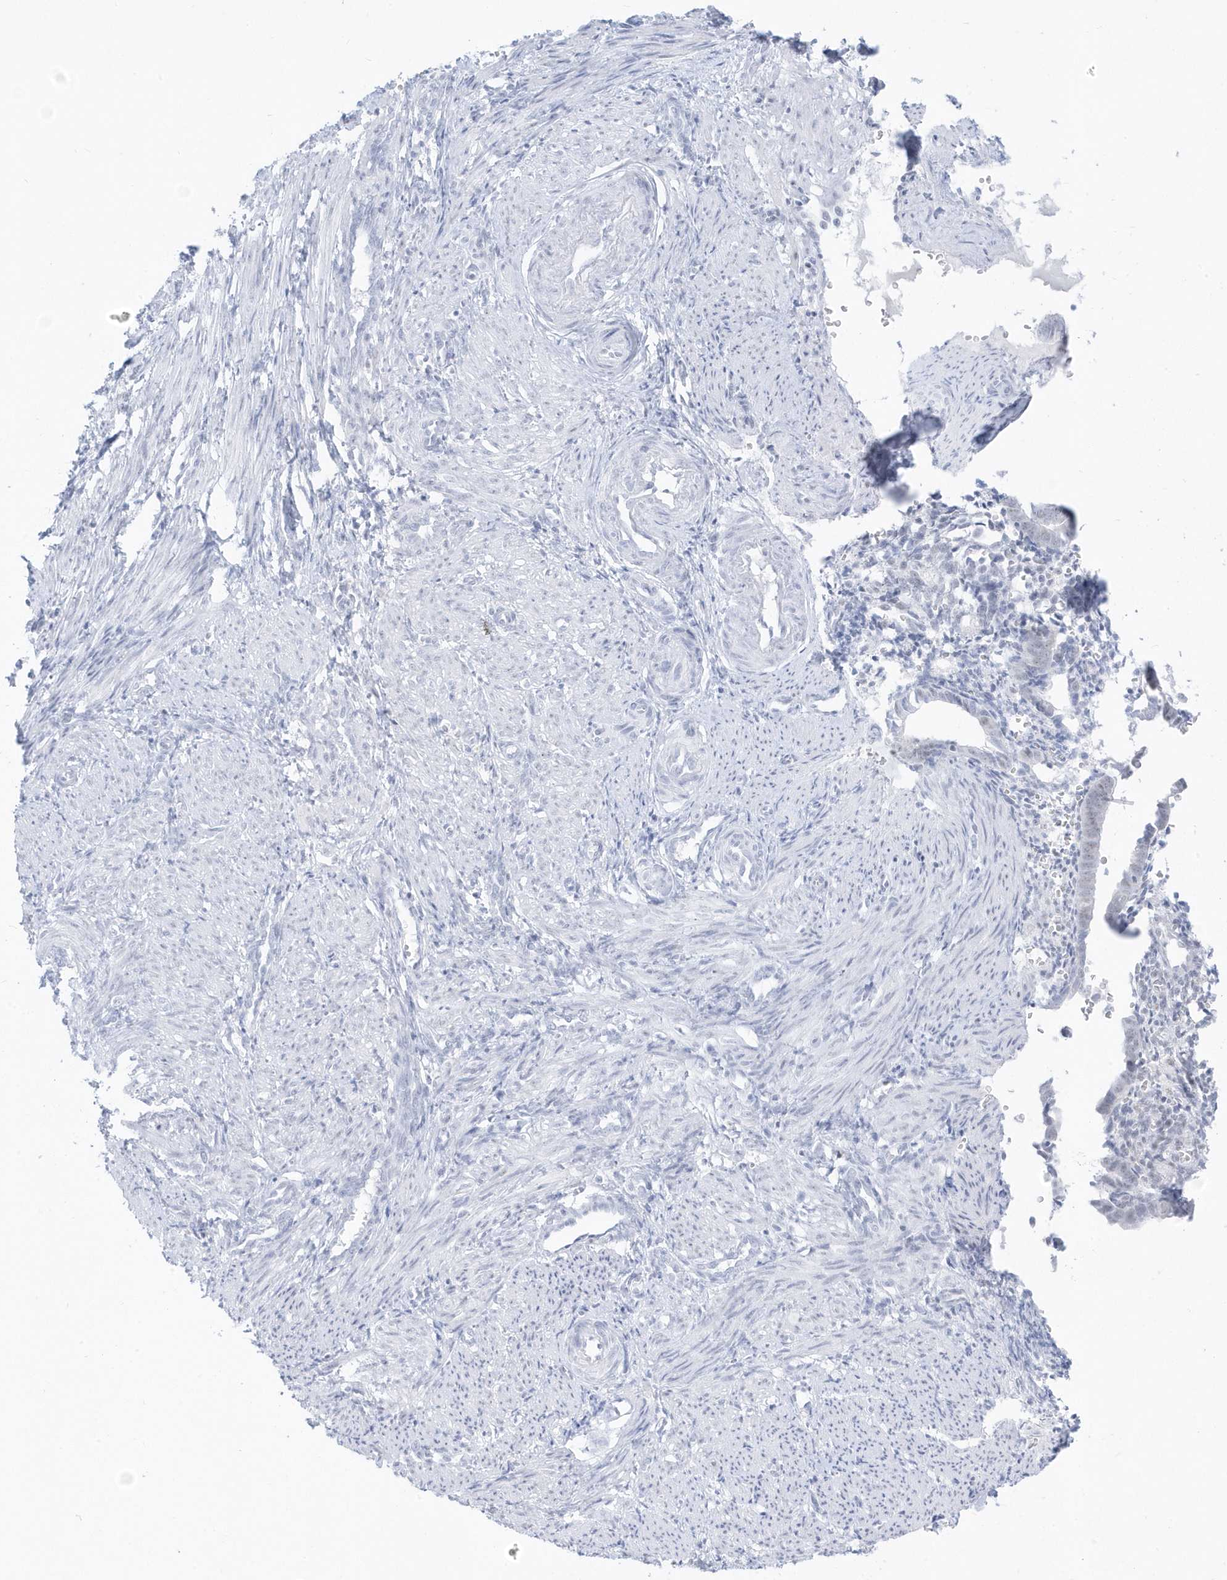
{"staining": {"intensity": "negative", "quantity": "none", "location": "none"}, "tissue": "smooth muscle", "cell_type": "Smooth muscle cells", "image_type": "normal", "snomed": [{"axis": "morphology", "description": "Normal tissue, NOS"}, {"axis": "topography", "description": "Endometrium"}], "caption": "This is an IHC histopathology image of unremarkable human smooth muscle. There is no expression in smooth muscle cells.", "gene": "PLEKHN1", "patient": {"sex": "female", "age": 33}}